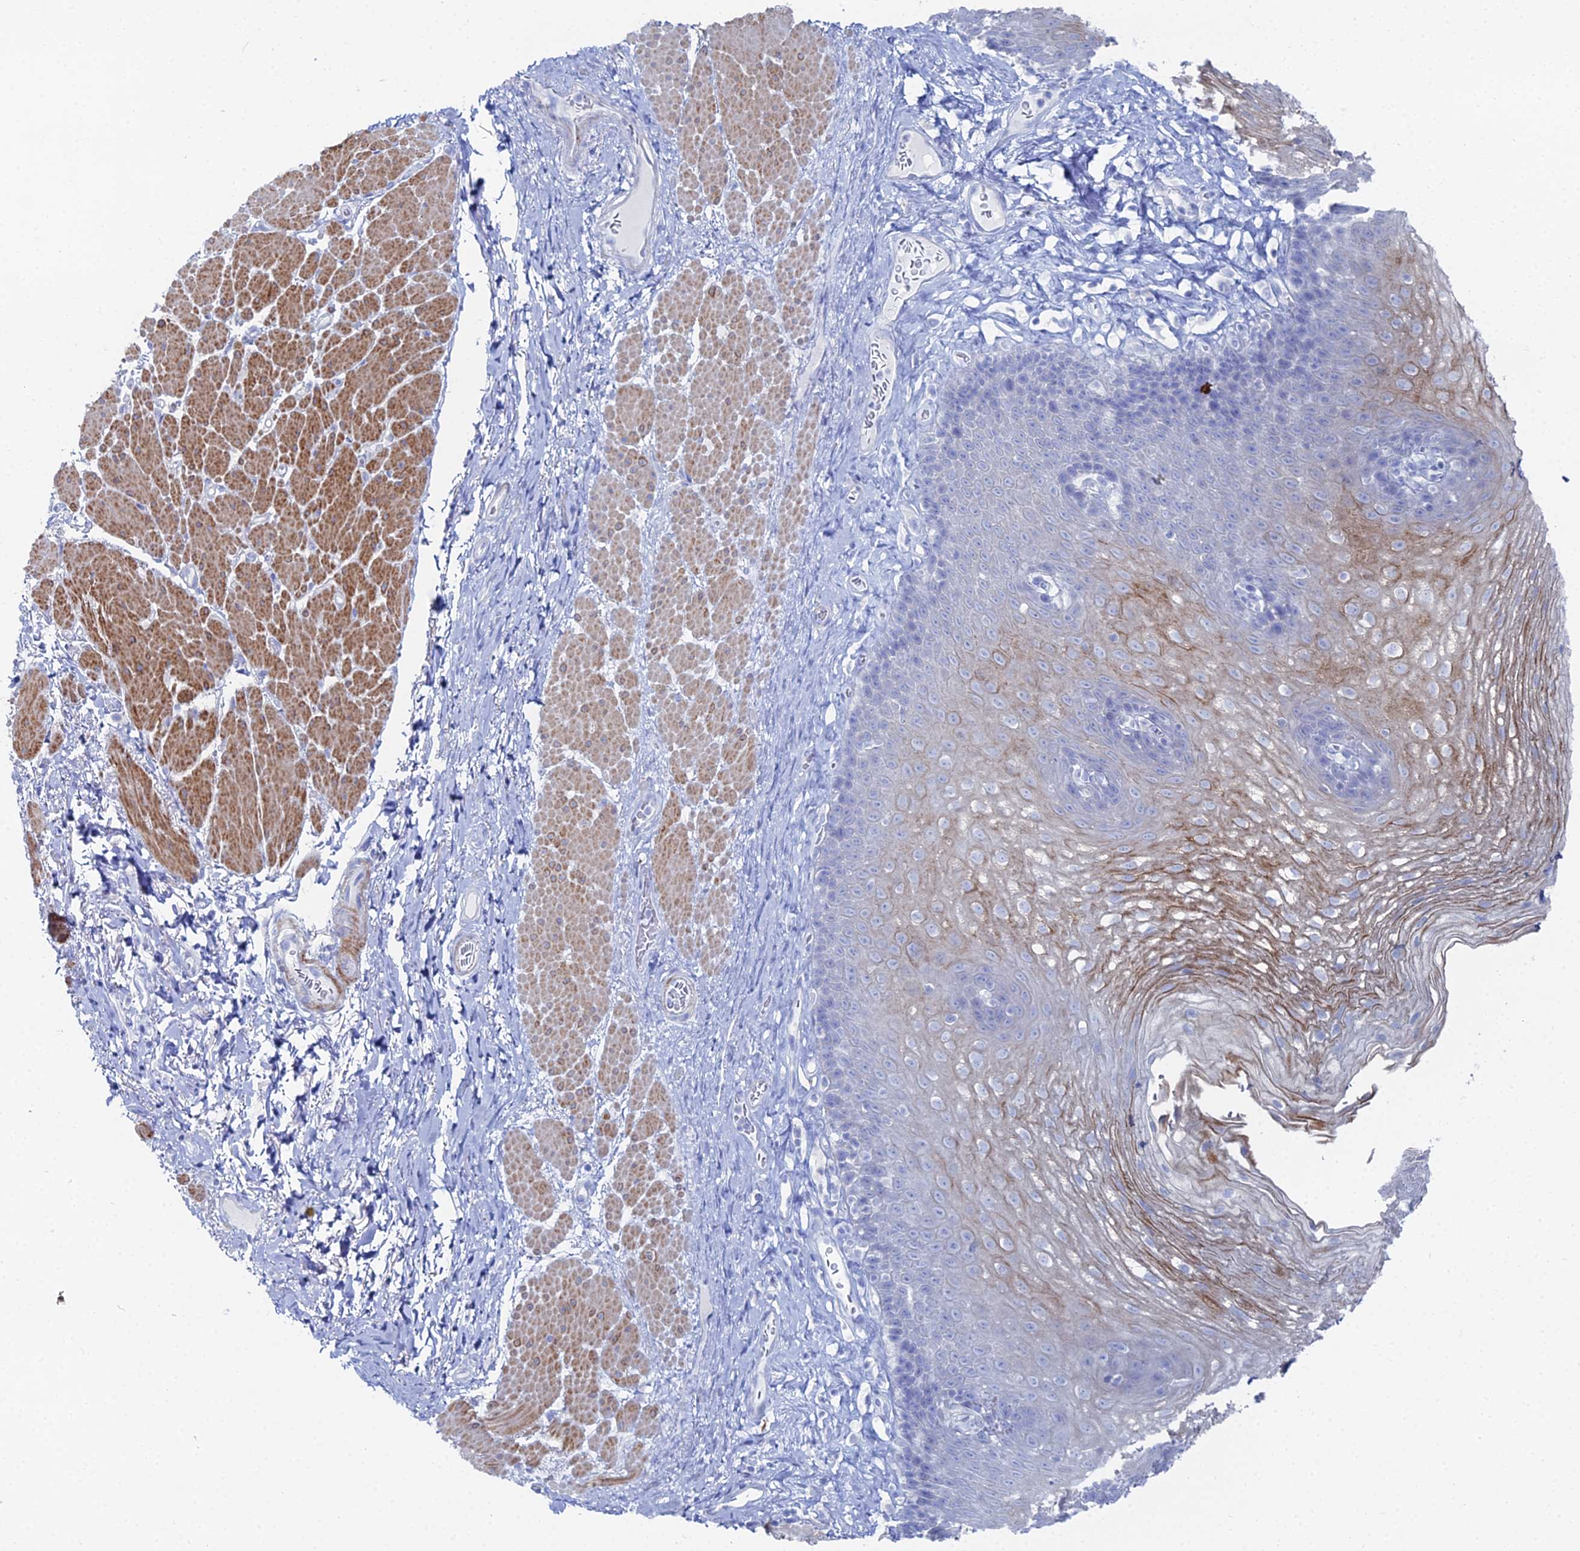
{"staining": {"intensity": "moderate", "quantity": "<25%", "location": "cytoplasmic/membranous"}, "tissue": "esophagus", "cell_type": "Squamous epithelial cells", "image_type": "normal", "snomed": [{"axis": "morphology", "description": "Normal tissue, NOS"}, {"axis": "topography", "description": "Esophagus"}], "caption": "Esophagus stained with DAB (3,3'-diaminobenzidine) IHC exhibits low levels of moderate cytoplasmic/membranous positivity in about <25% of squamous epithelial cells.", "gene": "DHX34", "patient": {"sex": "female", "age": 66}}